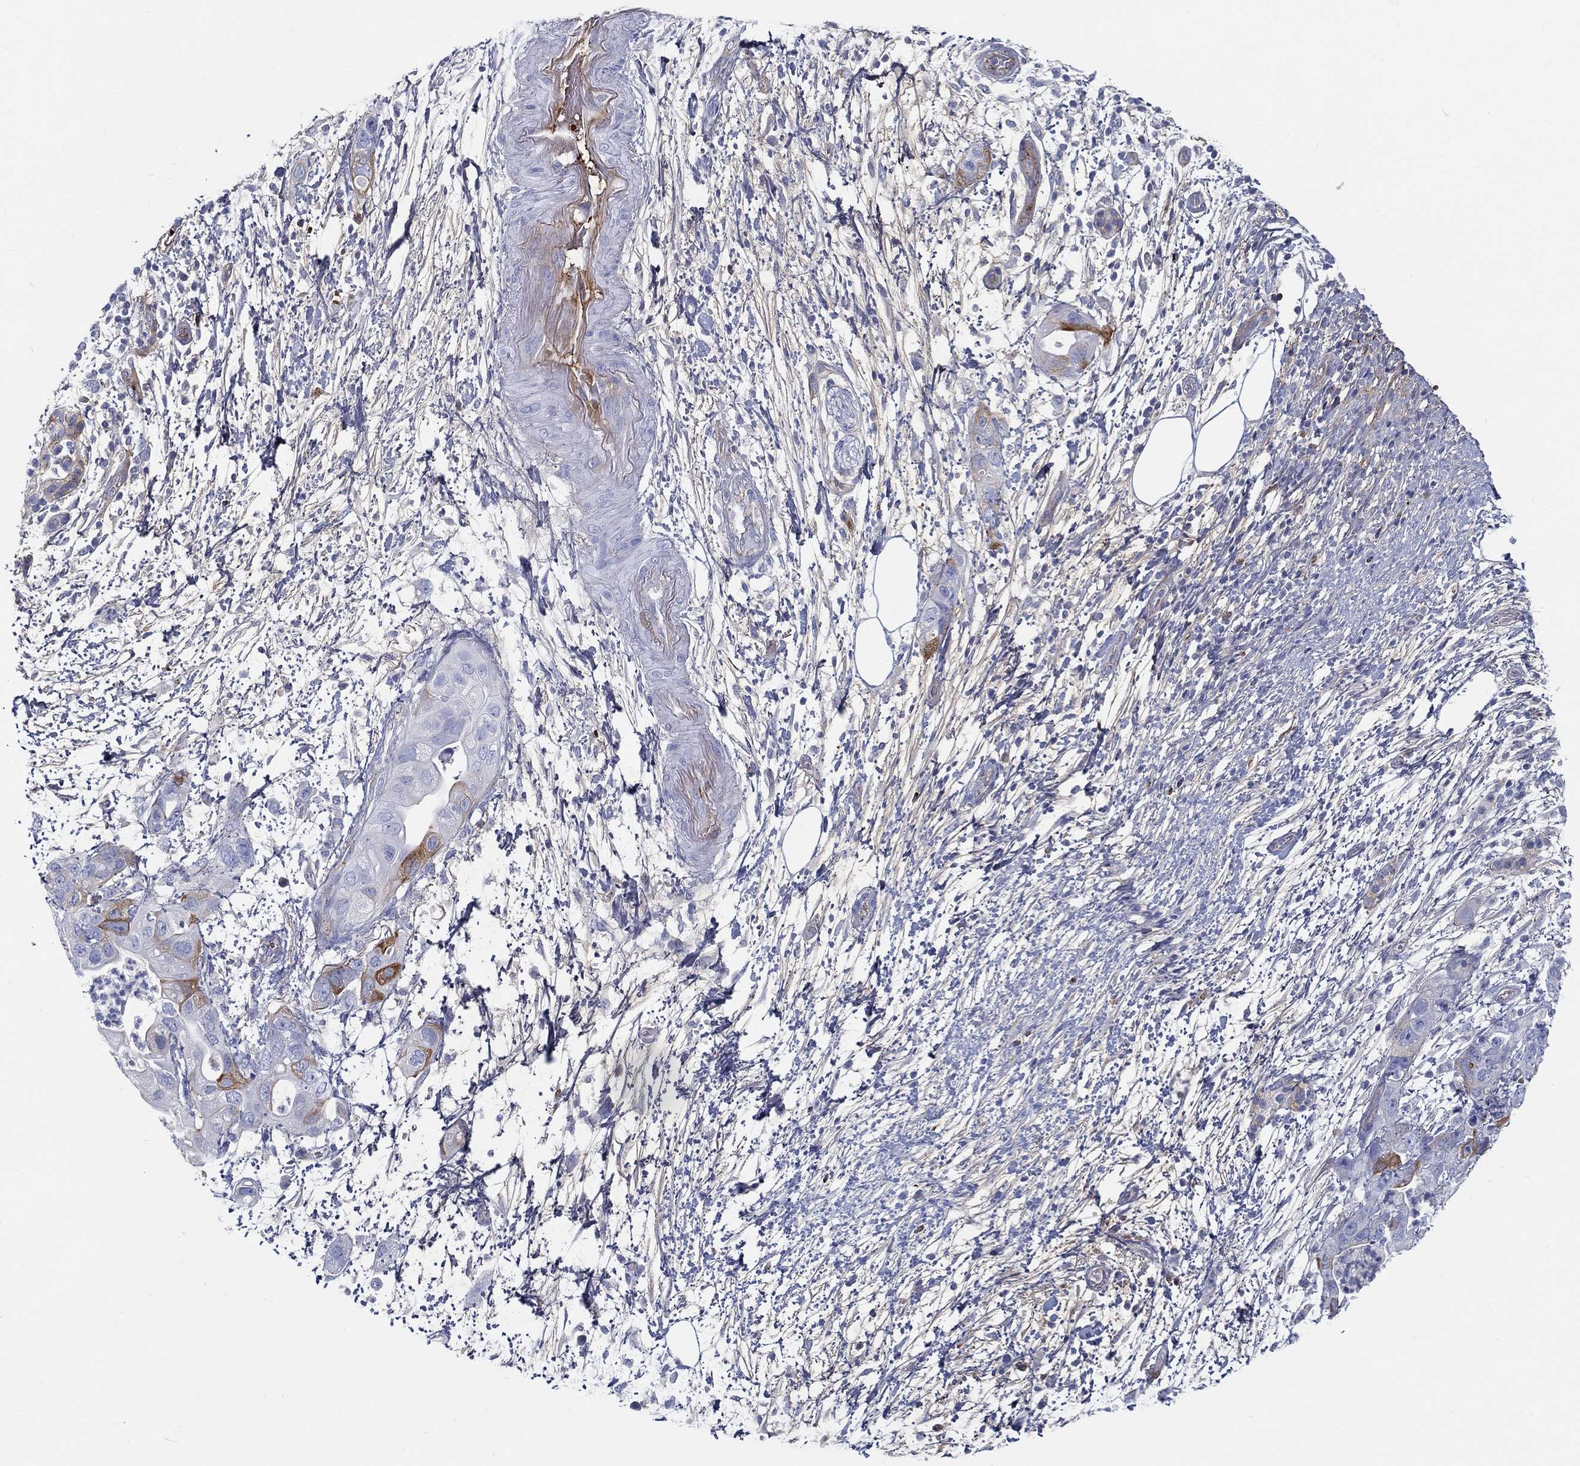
{"staining": {"intensity": "strong", "quantity": "<25%", "location": "cytoplasmic/membranous"}, "tissue": "pancreatic cancer", "cell_type": "Tumor cells", "image_type": "cancer", "snomed": [{"axis": "morphology", "description": "Adenocarcinoma, NOS"}, {"axis": "topography", "description": "Pancreas"}], "caption": "Brown immunohistochemical staining in pancreatic cancer shows strong cytoplasmic/membranous positivity in about <25% of tumor cells. Immunohistochemistry (ihc) stains the protein in brown and the nuclei are stained blue.", "gene": "IFNB1", "patient": {"sex": "female", "age": 72}}